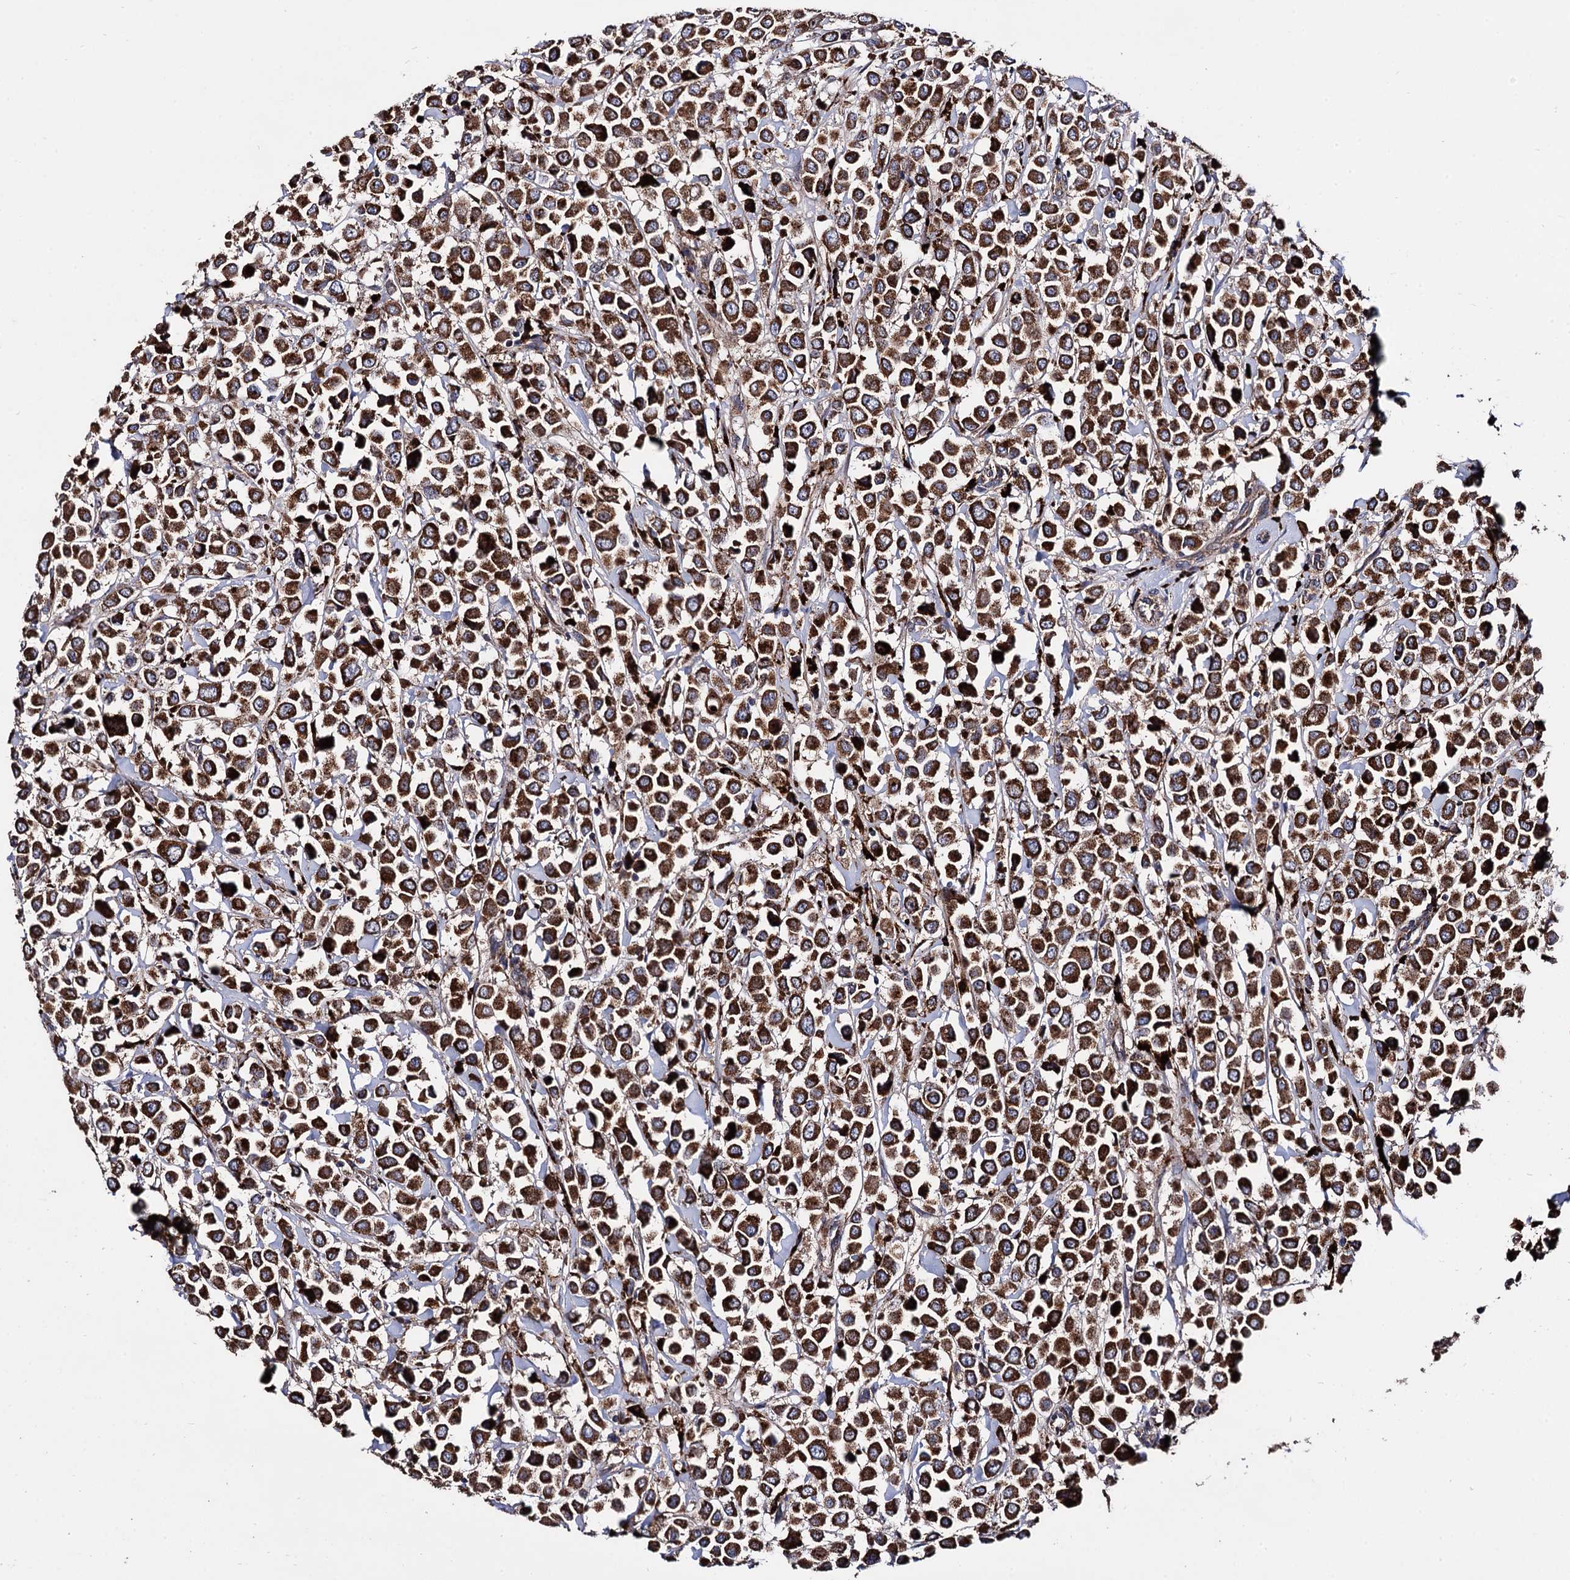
{"staining": {"intensity": "strong", "quantity": ">75%", "location": "cytoplasmic/membranous"}, "tissue": "breast cancer", "cell_type": "Tumor cells", "image_type": "cancer", "snomed": [{"axis": "morphology", "description": "Duct carcinoma"}, {"axis": "topography", "description": "Breast"}], "caption": "A brown stain shows strong cytoplasmic/membranous positivity of a protein in breast intraductal carcinoma tumor cells.", "gene": "IQCH", "patient": {"sex": "female", "age": 61}}